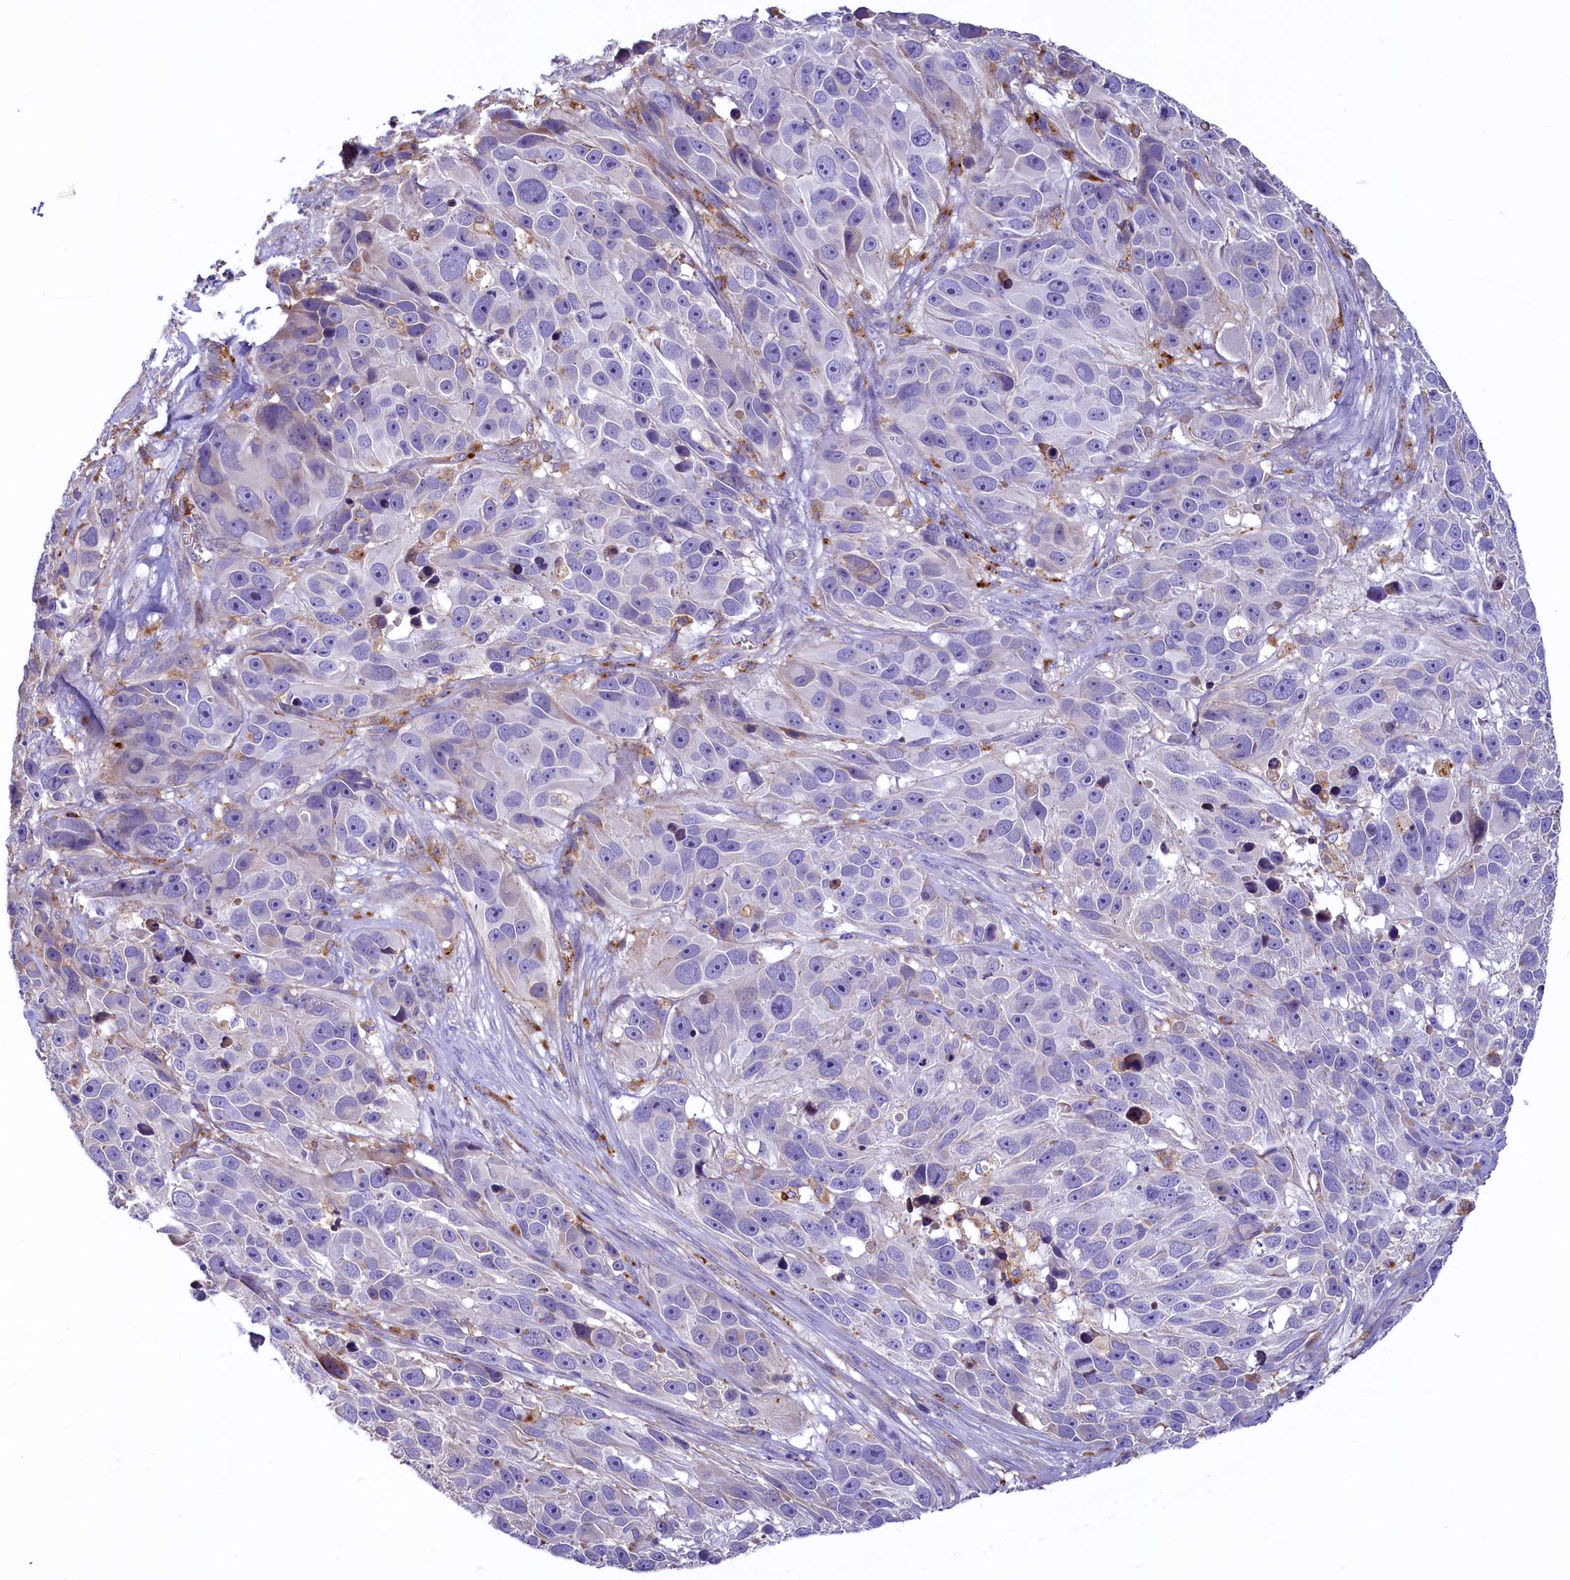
{"staining": {"intensity": "negative", "quantity": "none", "location": "none"}, "tissue": "melanoma", "cell_type": "Tumor cells", "image_type": "cancer", "snomed": [{"axis": "morphology", "description": "Malignant melanoma, NOS"}, {"axis": "topography", "description": "Skin"}], "caption": "Melanoma stained for a protein using immunohistochemistry (IHC) reveals no expression tumor cells.", "gene": "HPS6", "patient": {"sex": "male", "age": 84}}